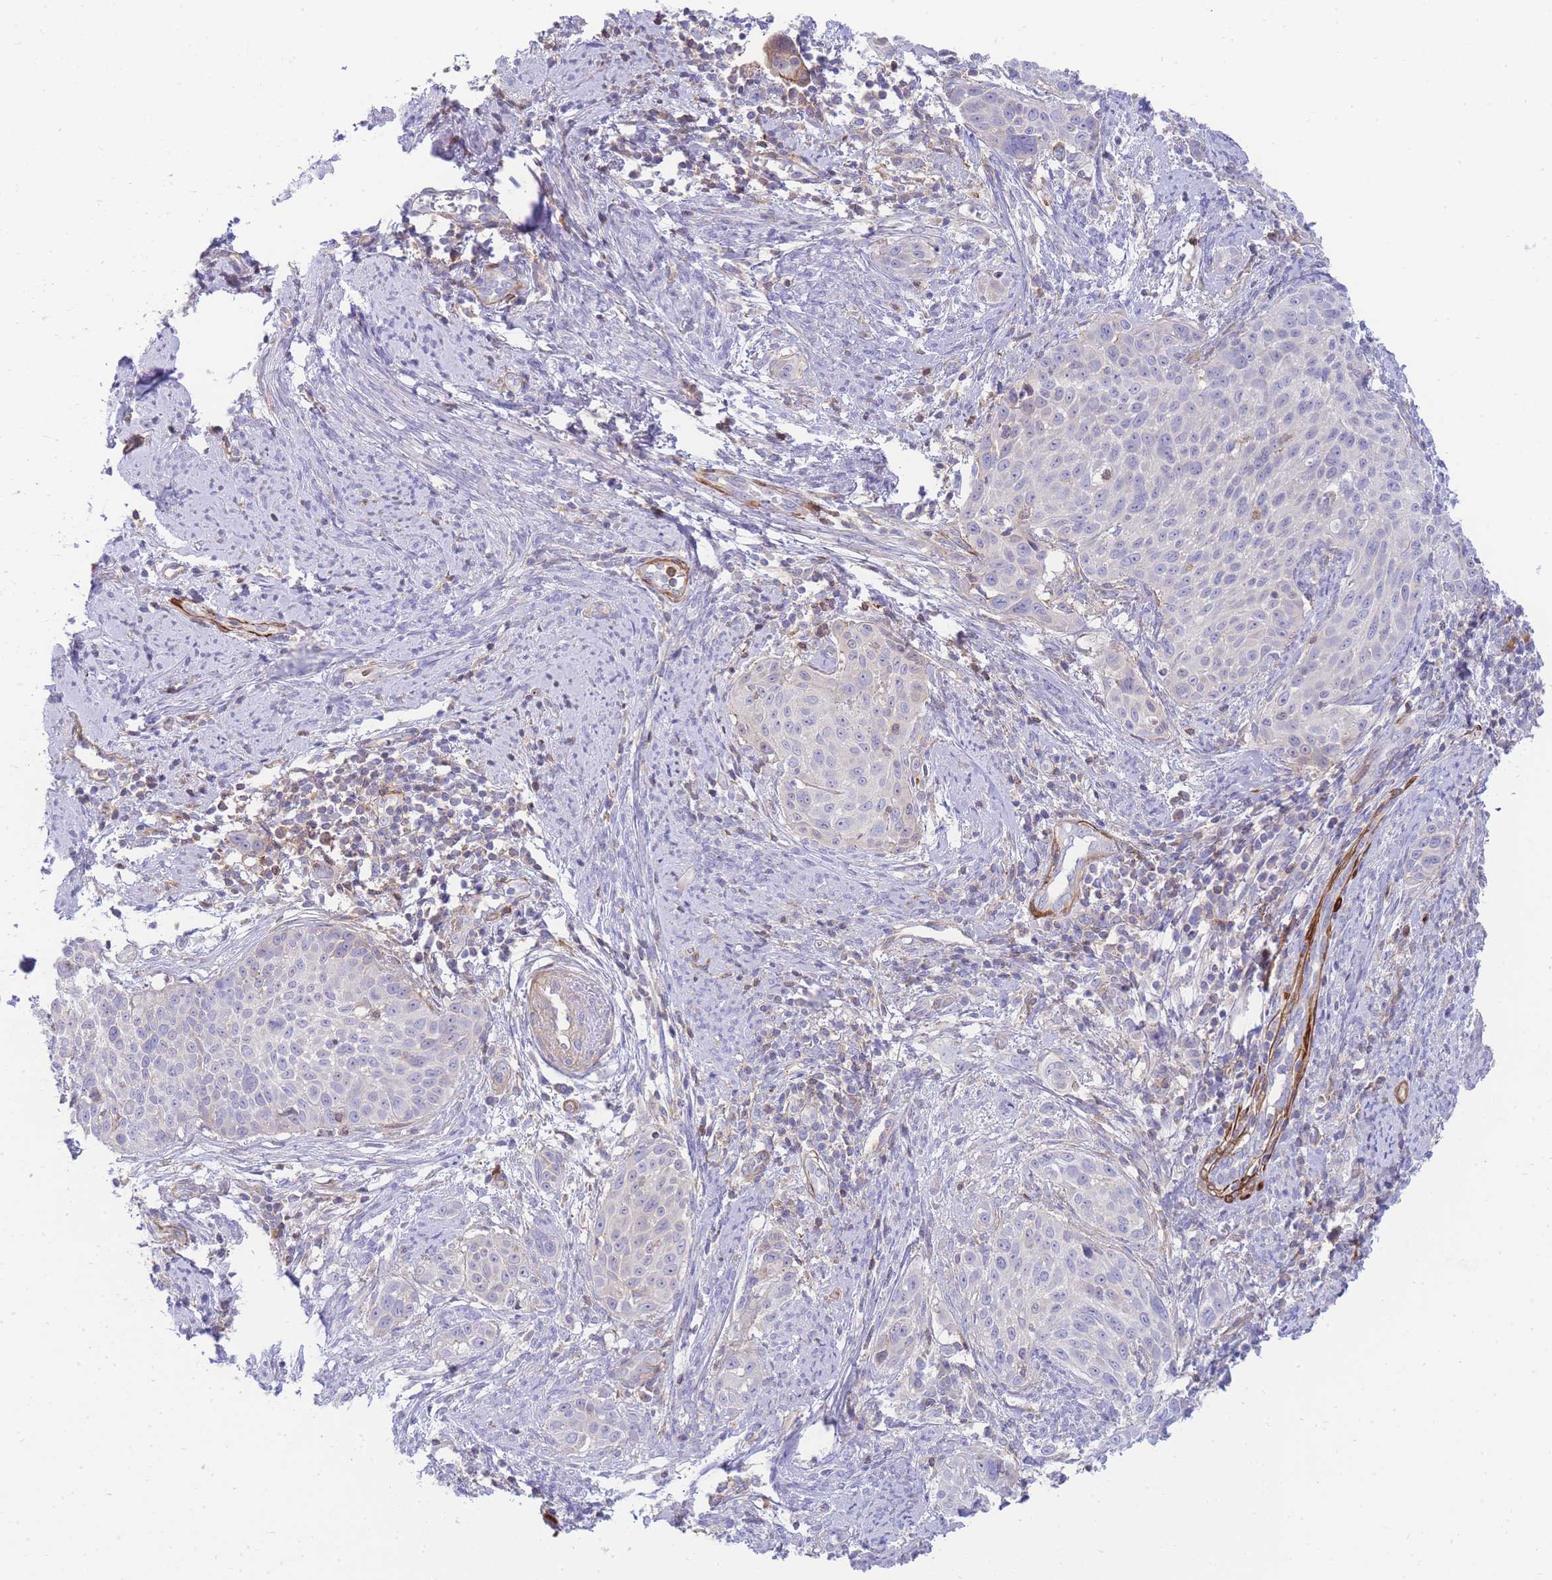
{"staining": {"intensity": "negative", "quantity": "none", "location": "none"}, "tissue": "cervical cancer", "cell_type": "Tumor cells", "image_type": "cancer", "snomed": [{"axis": "morphology", "description": "Squamous cell carcinoma, NOS"}, {"axis": "topography", "description": "Cervix"}], "caption": "Immunohistochemical staining of cervical cancer (squamous cell carcinoma) displays no significant expression in tumor cells. (DAB immunohistochemistry, high magnification).", "gene": "FBN3", "patient": {"sex": "female", "age": 70}}